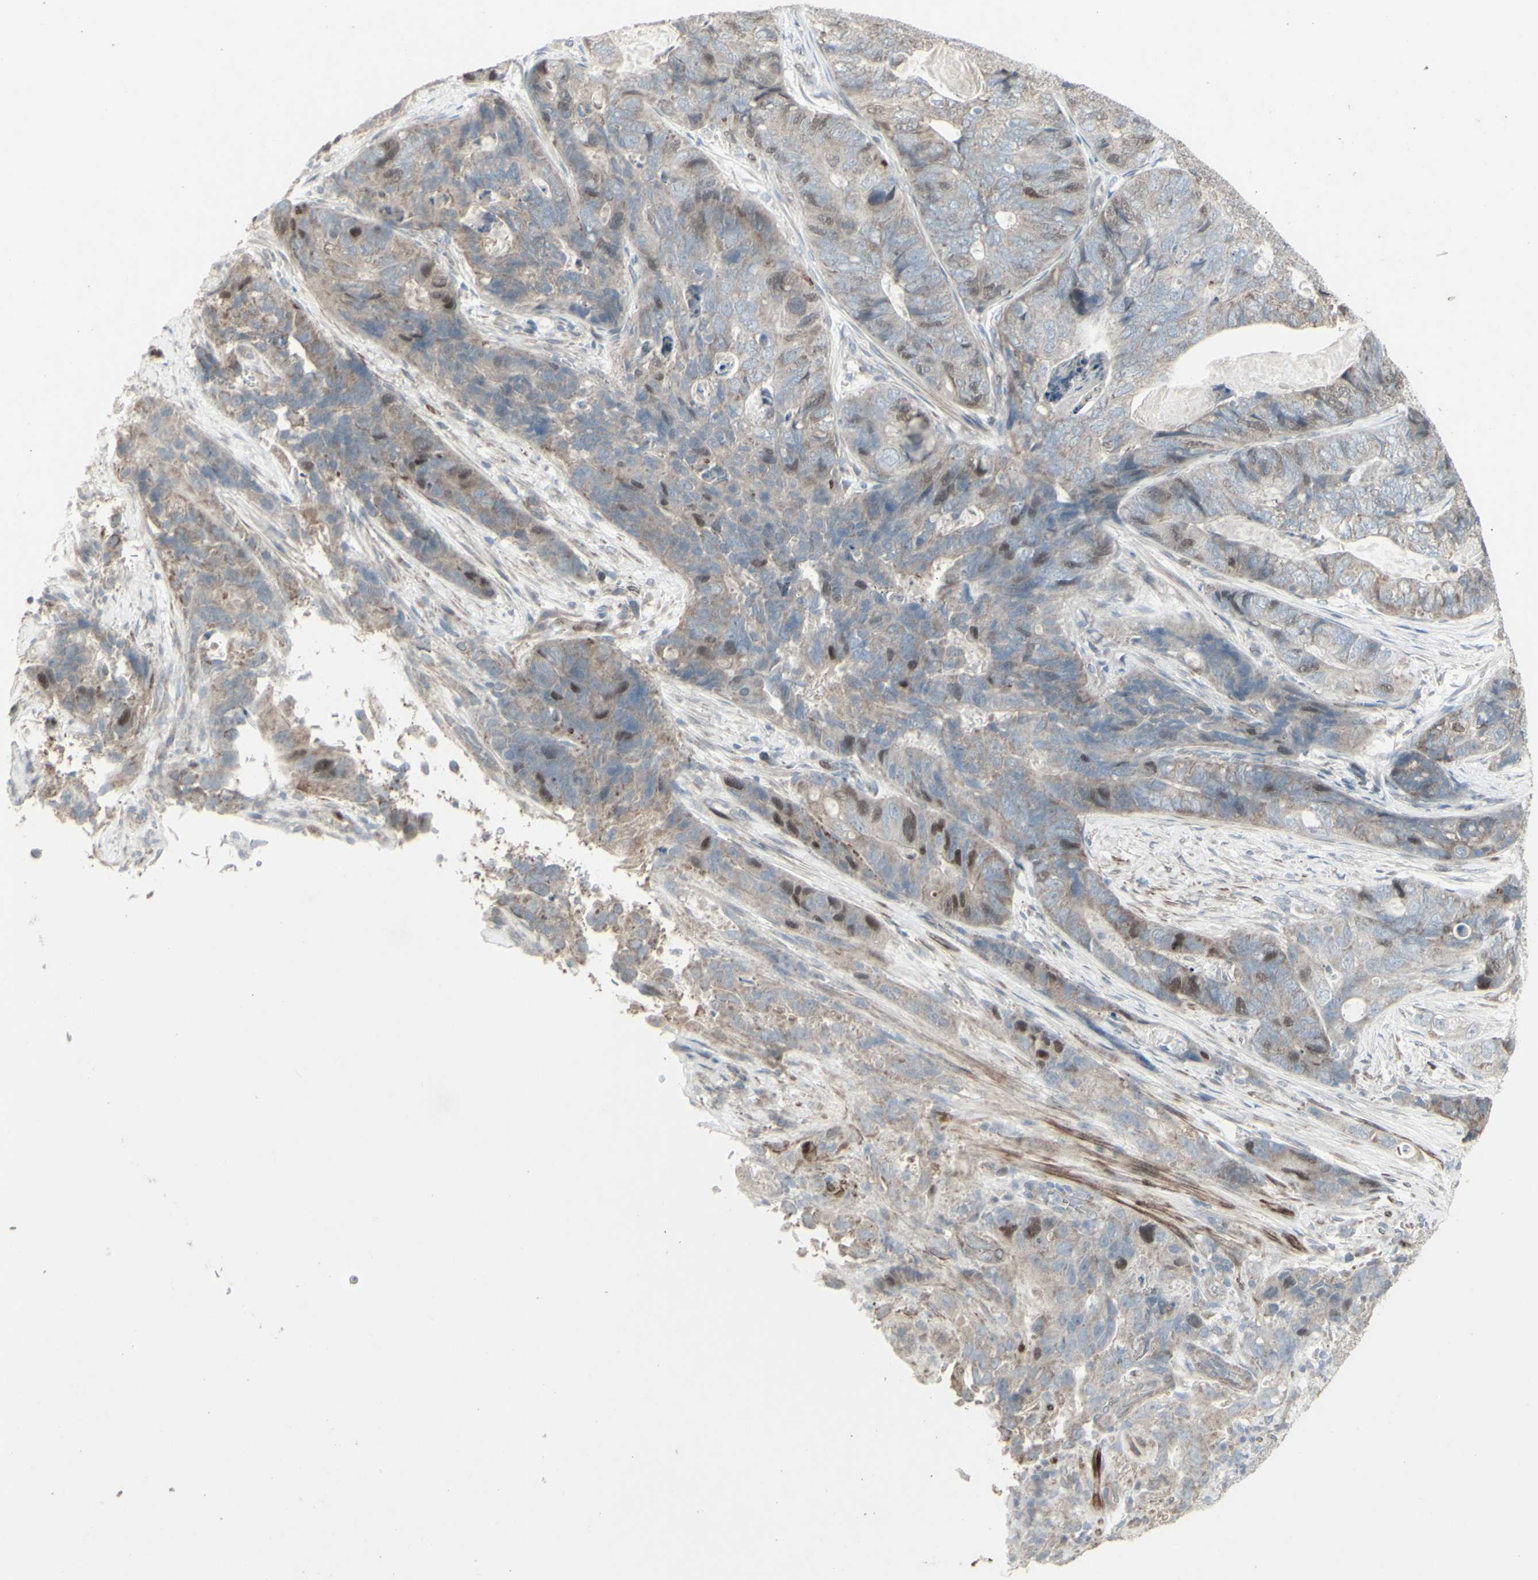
{"staining": {"intensity": "moderate", "quantity": "<25%", "location": "nuclear"}, "tissue": "stomach cancer", "cell_type": "Tumor cells", "image_type": "cancer", "snomed": [{"axis": "morphology", "description": "Adenocarcinoma, NOS"}, {"axis": "topography", "description": "Stomach"}], "caption": "Stomach cancer (adenocarcinoma) stained with DAB IHC reveals low levels of moderate nuclear staining in approximately <25% of tumor cells.", "gene": "GMNN", "patient": {"sex": "female", "age": 89}}